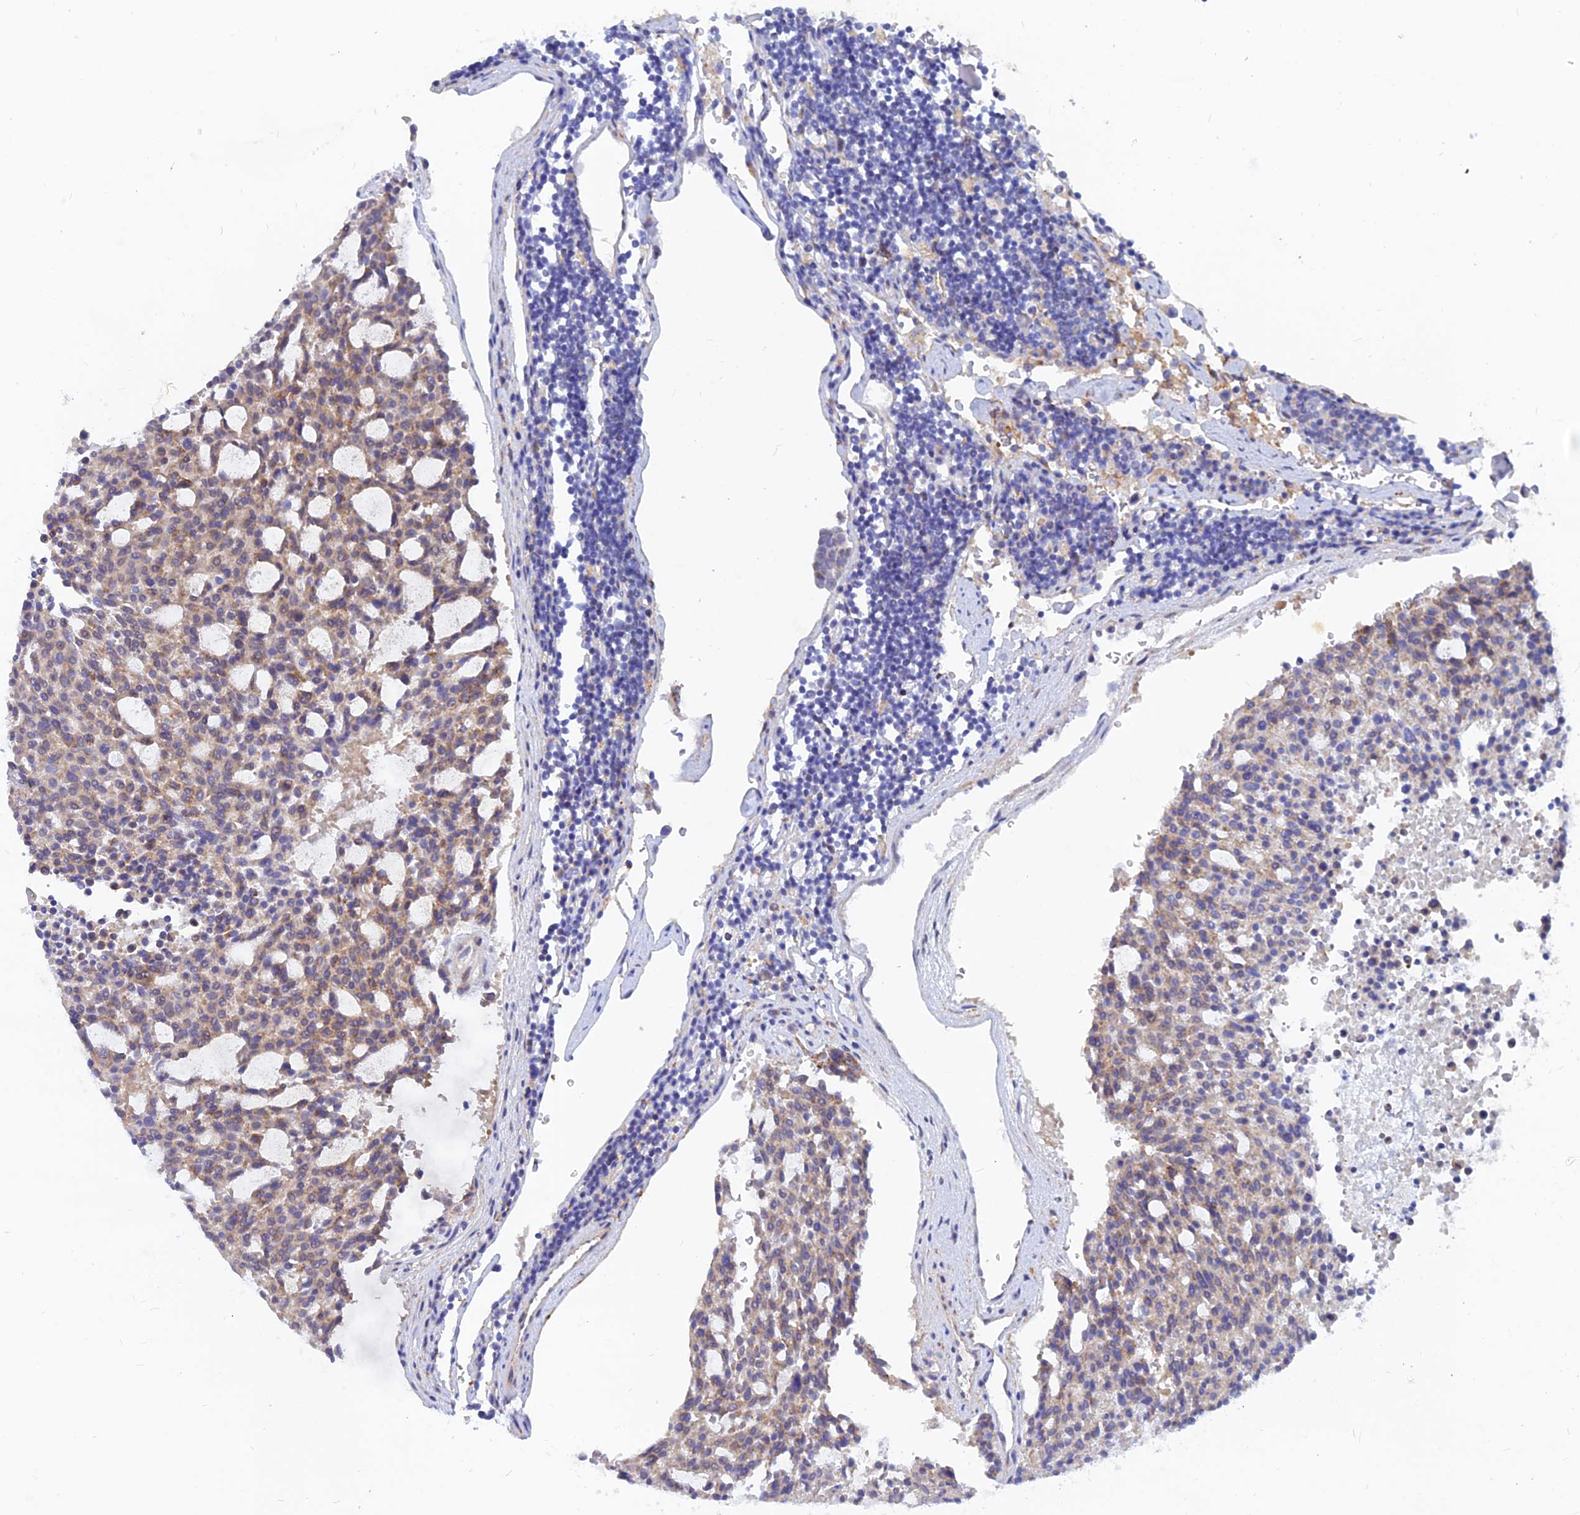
{"staining": {"intensity": "weak", "quantity": ">75%", "location": "cytoplasmic/membranous"}, "tissue": "carcinoid", "cell_type": "Tumor cells", "image_type": "cancer", "snomed": [{"axis": "morphology", "description": "Carcinoid, malignant, NOS"}, {"axis": "topography", "description": "Pancreas"}], "caption": "A photomicrograph showing weak cytoplasmic/membranous expression in about >75% of tumor cells in malignant carcinoid, as visualized by brown immunohistochemical staining.", "gene": "DNAJC16", "patient": {"sex": "female", "age": 54}}